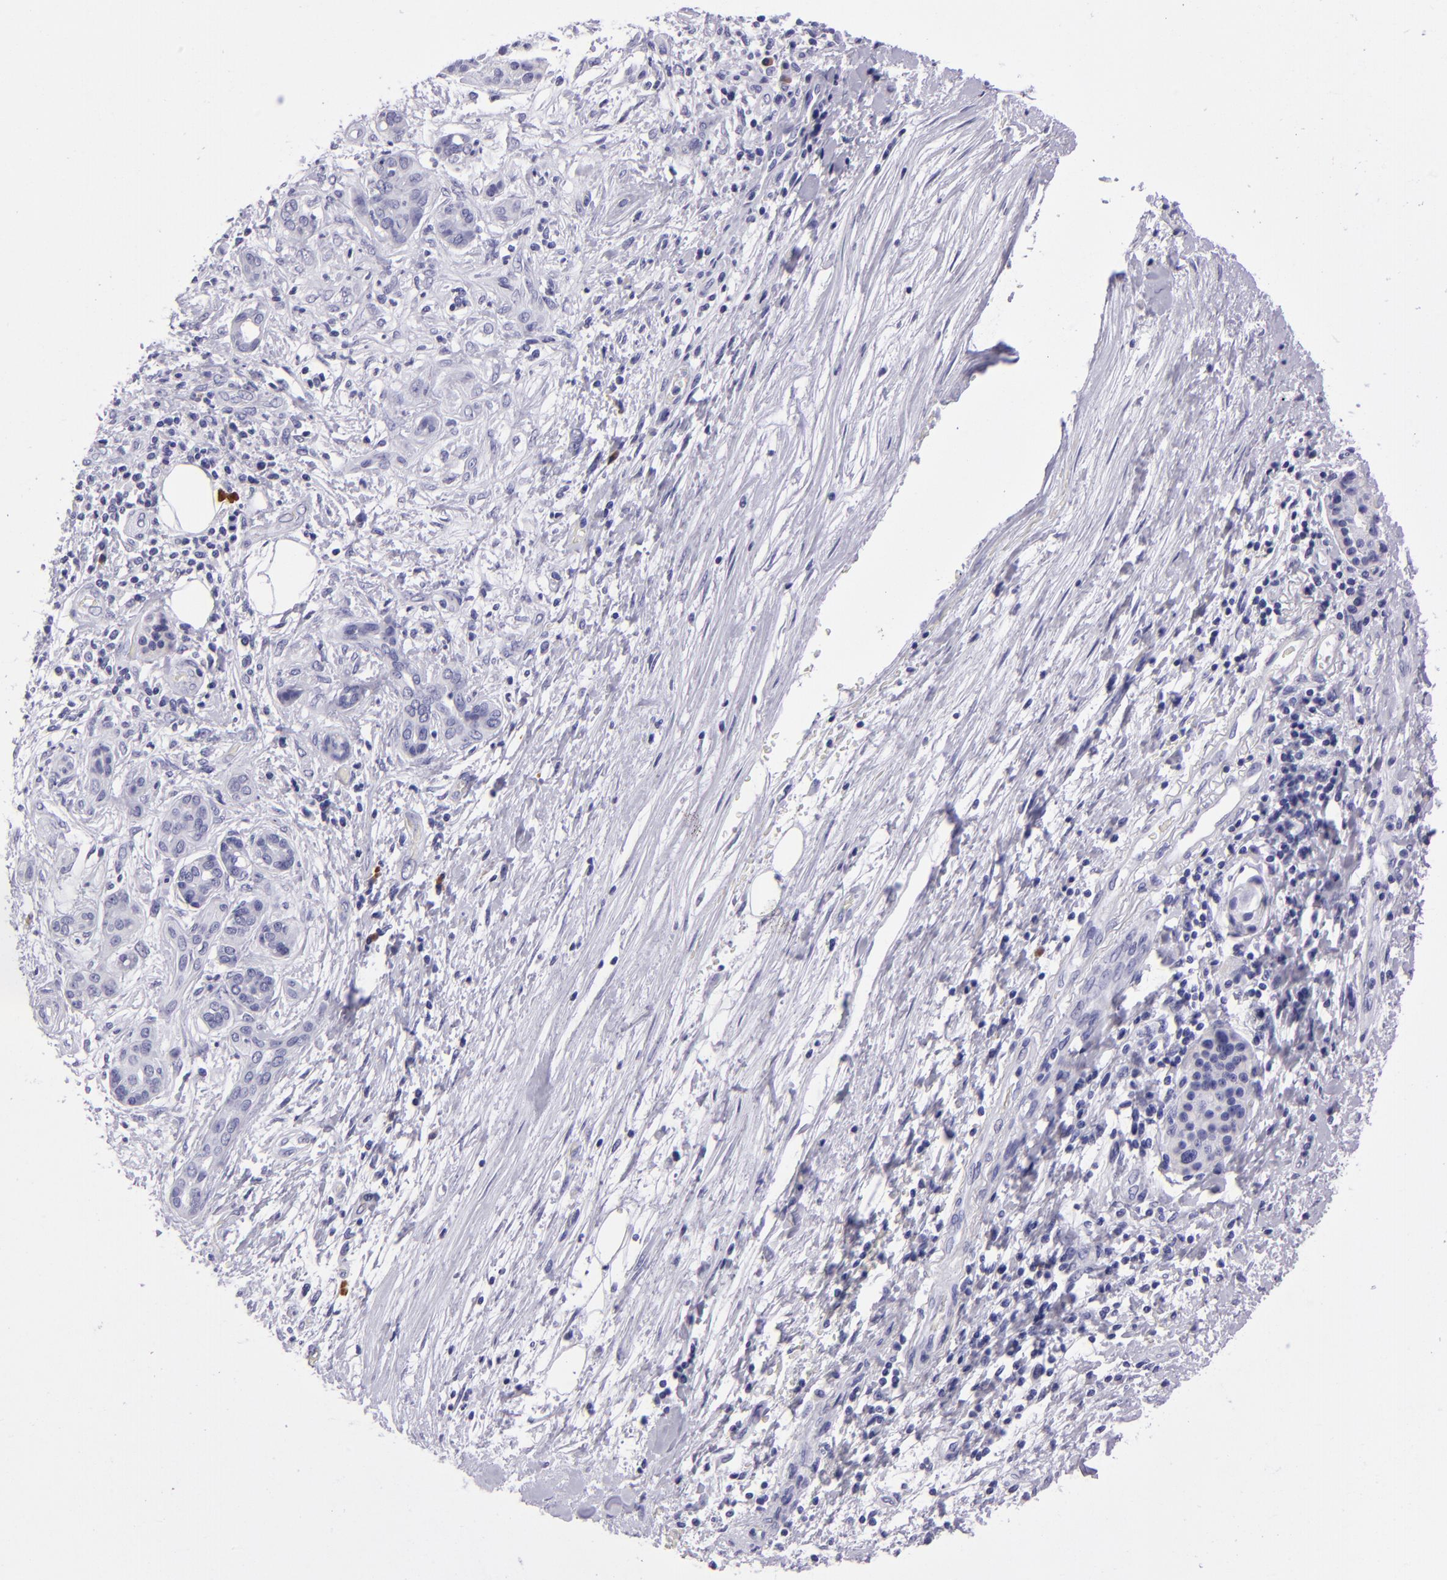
{"staining": {"intensity": "negative", "quantity": "none", "location": "none"}, "tissue": "pancreatic cancer", "cell_type": "Tumor cells", "image_type": "cancer", "snomed": [{"axis": "morphology", "description": "Adenocarcinoma, NOS"}, {"axis": "topography", "description": "Pancreas"}], "caption": "Immunohistochemistry of pancreatic adenocarcinoma exhibits no positivity in tumor cells.", "gene": "TYRP1", "patient": {"sex": "female", "age": 70}}